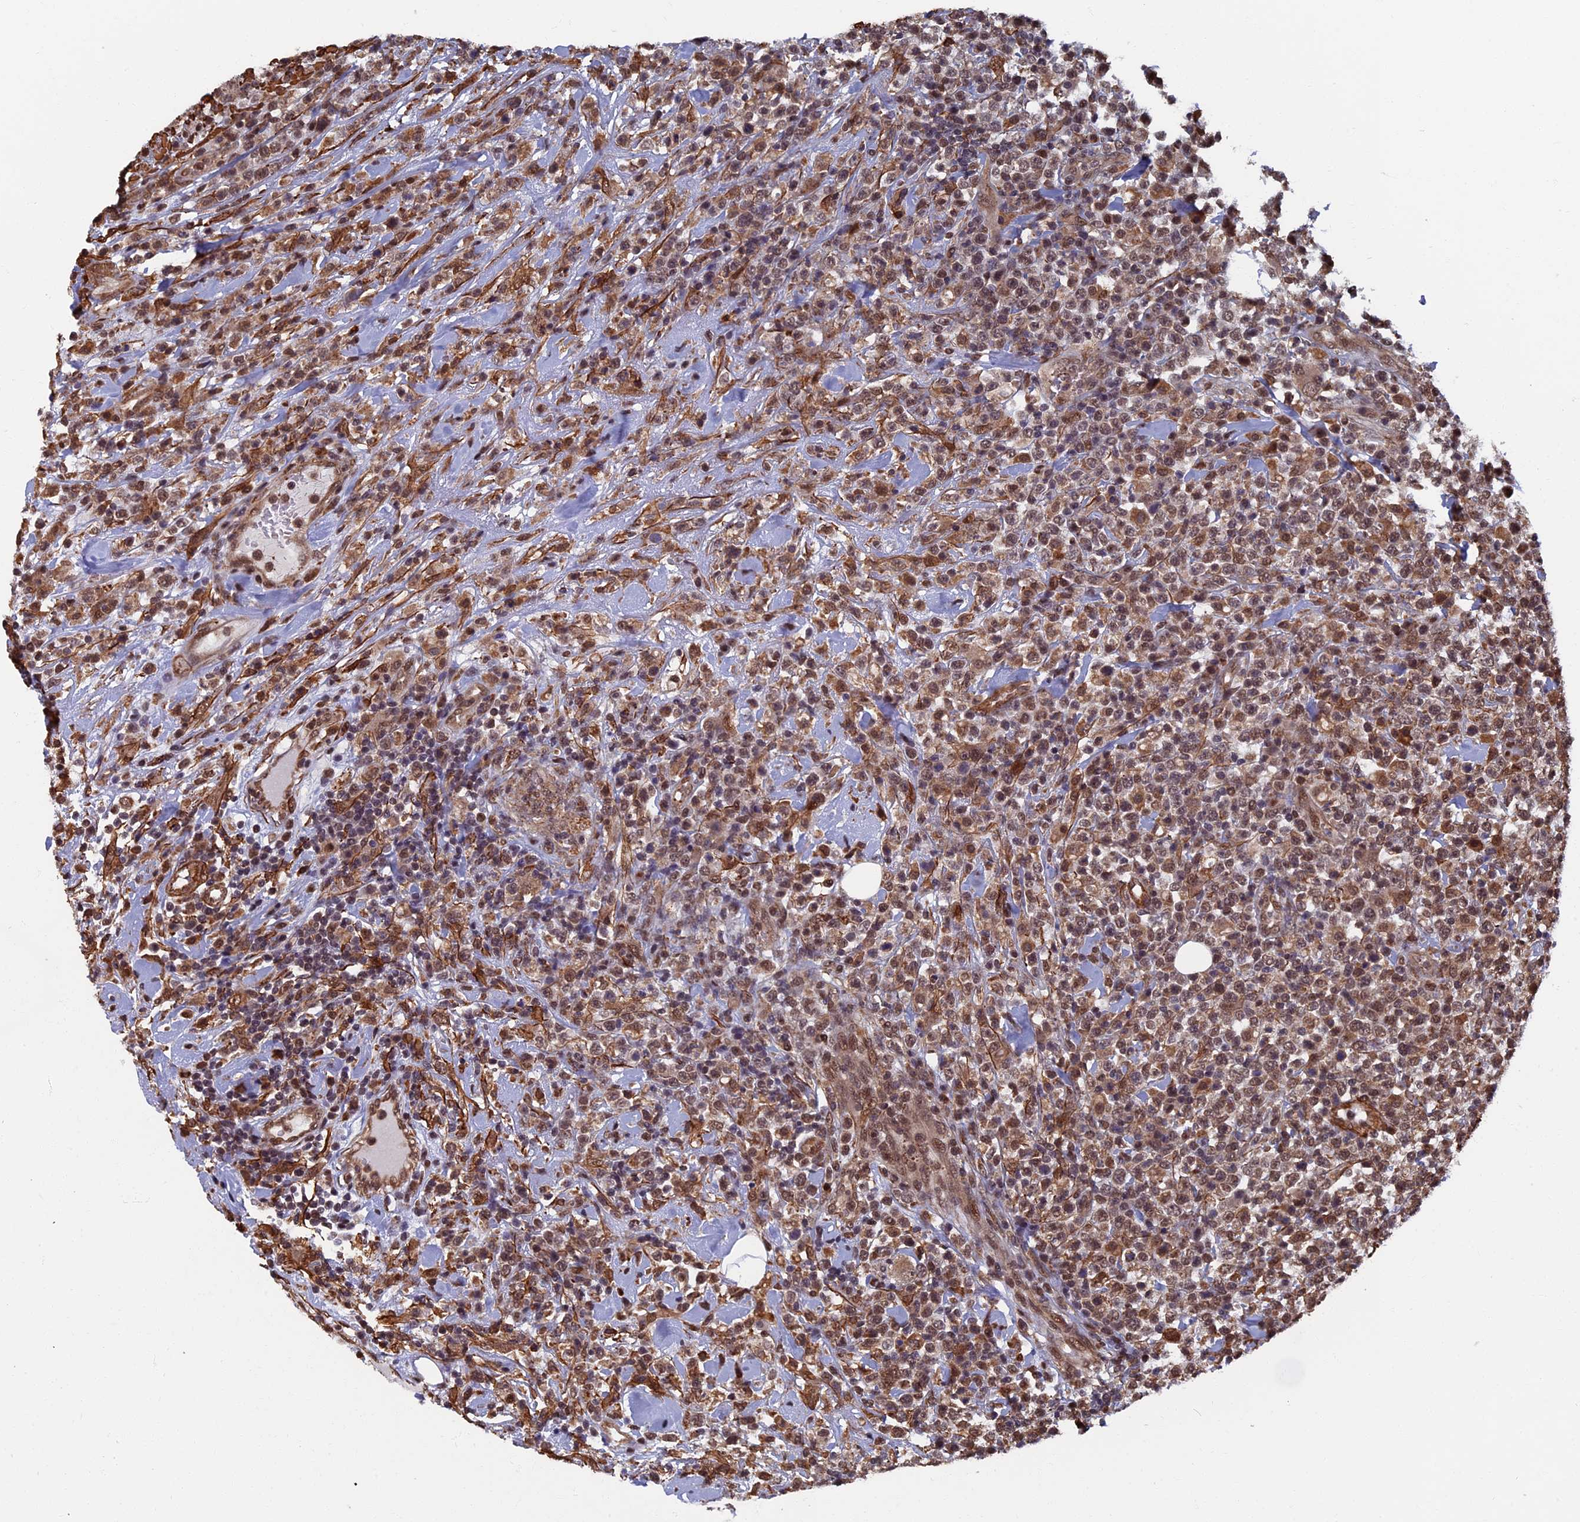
{"staining": {"intensity": "weak", "quantity": "25%-75%", "location": "cytoplasmic/membranous,nuclear"}, "tissue": "lymphoma", "cell_type": "Tumor cells", "image_type": "cancer", "snomed": [{"axis": "morphology", "description": "Malignant lymphoma, non-Hodgkin's type, High grade"}, {"axis": "topography", "description": "Colon"}], "caption": "Lymphoma stained for a protein reveals weak cytoplasmic/membranous and nuclear positivity in tumor cells.", "gene": "CTDP1", "patient": {"sex": "female", "age": 53}}